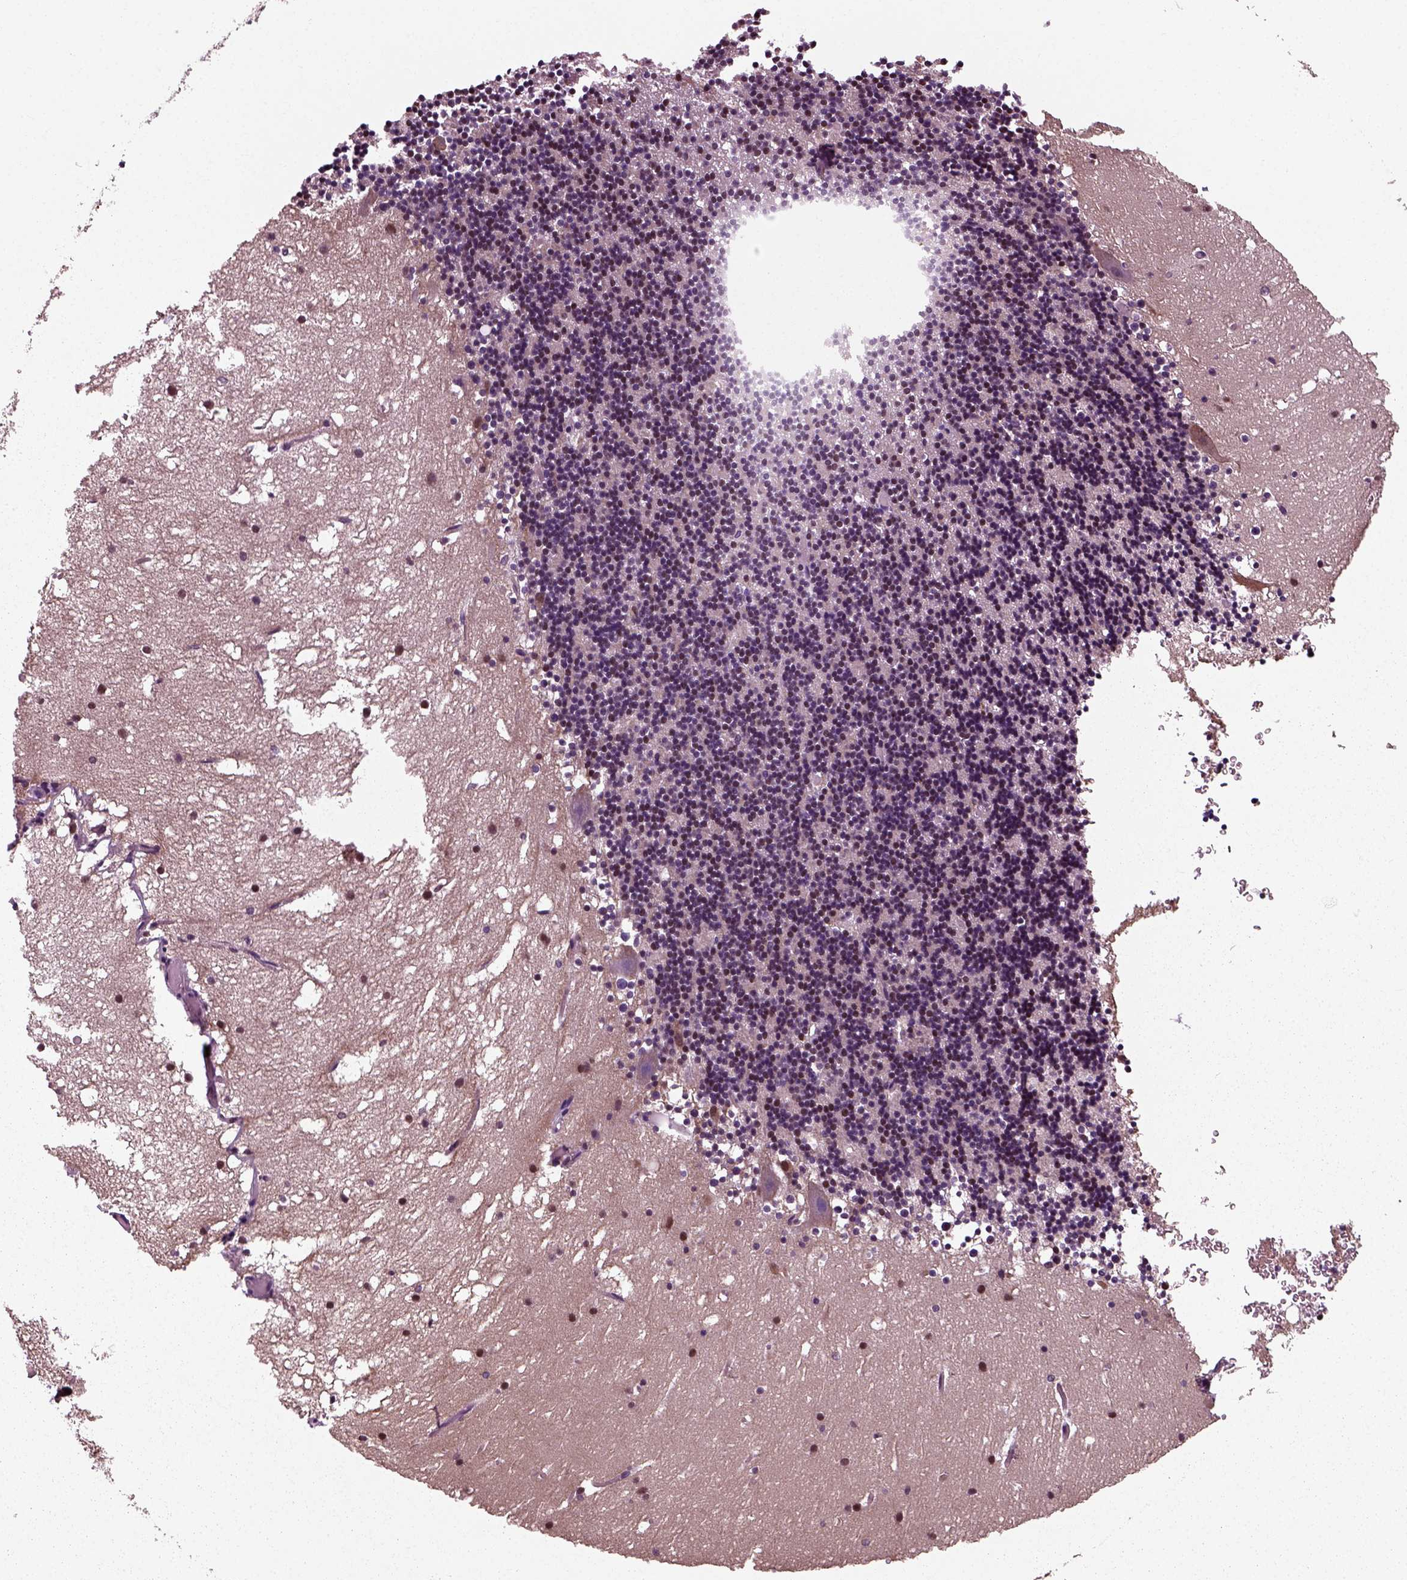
{"staining": {"intensity": "negative", "quantity": "none", "location": "none"}, "tissue": "cerebellum", "cell_type": "Cells in granular layer", "image_type": "normal", "snomed": [{"axis": "morphology", "description": "Normal tissue, NOS"}, {"axis": "topography", "description": "Cerebellum"}], "caption": "This is an immunohistochemistry image of unremarkable cerebellum. There is no expression in cells in granular layer.", "gene": "CDC14A", "patient": {"sex": "male", "age": 37}}